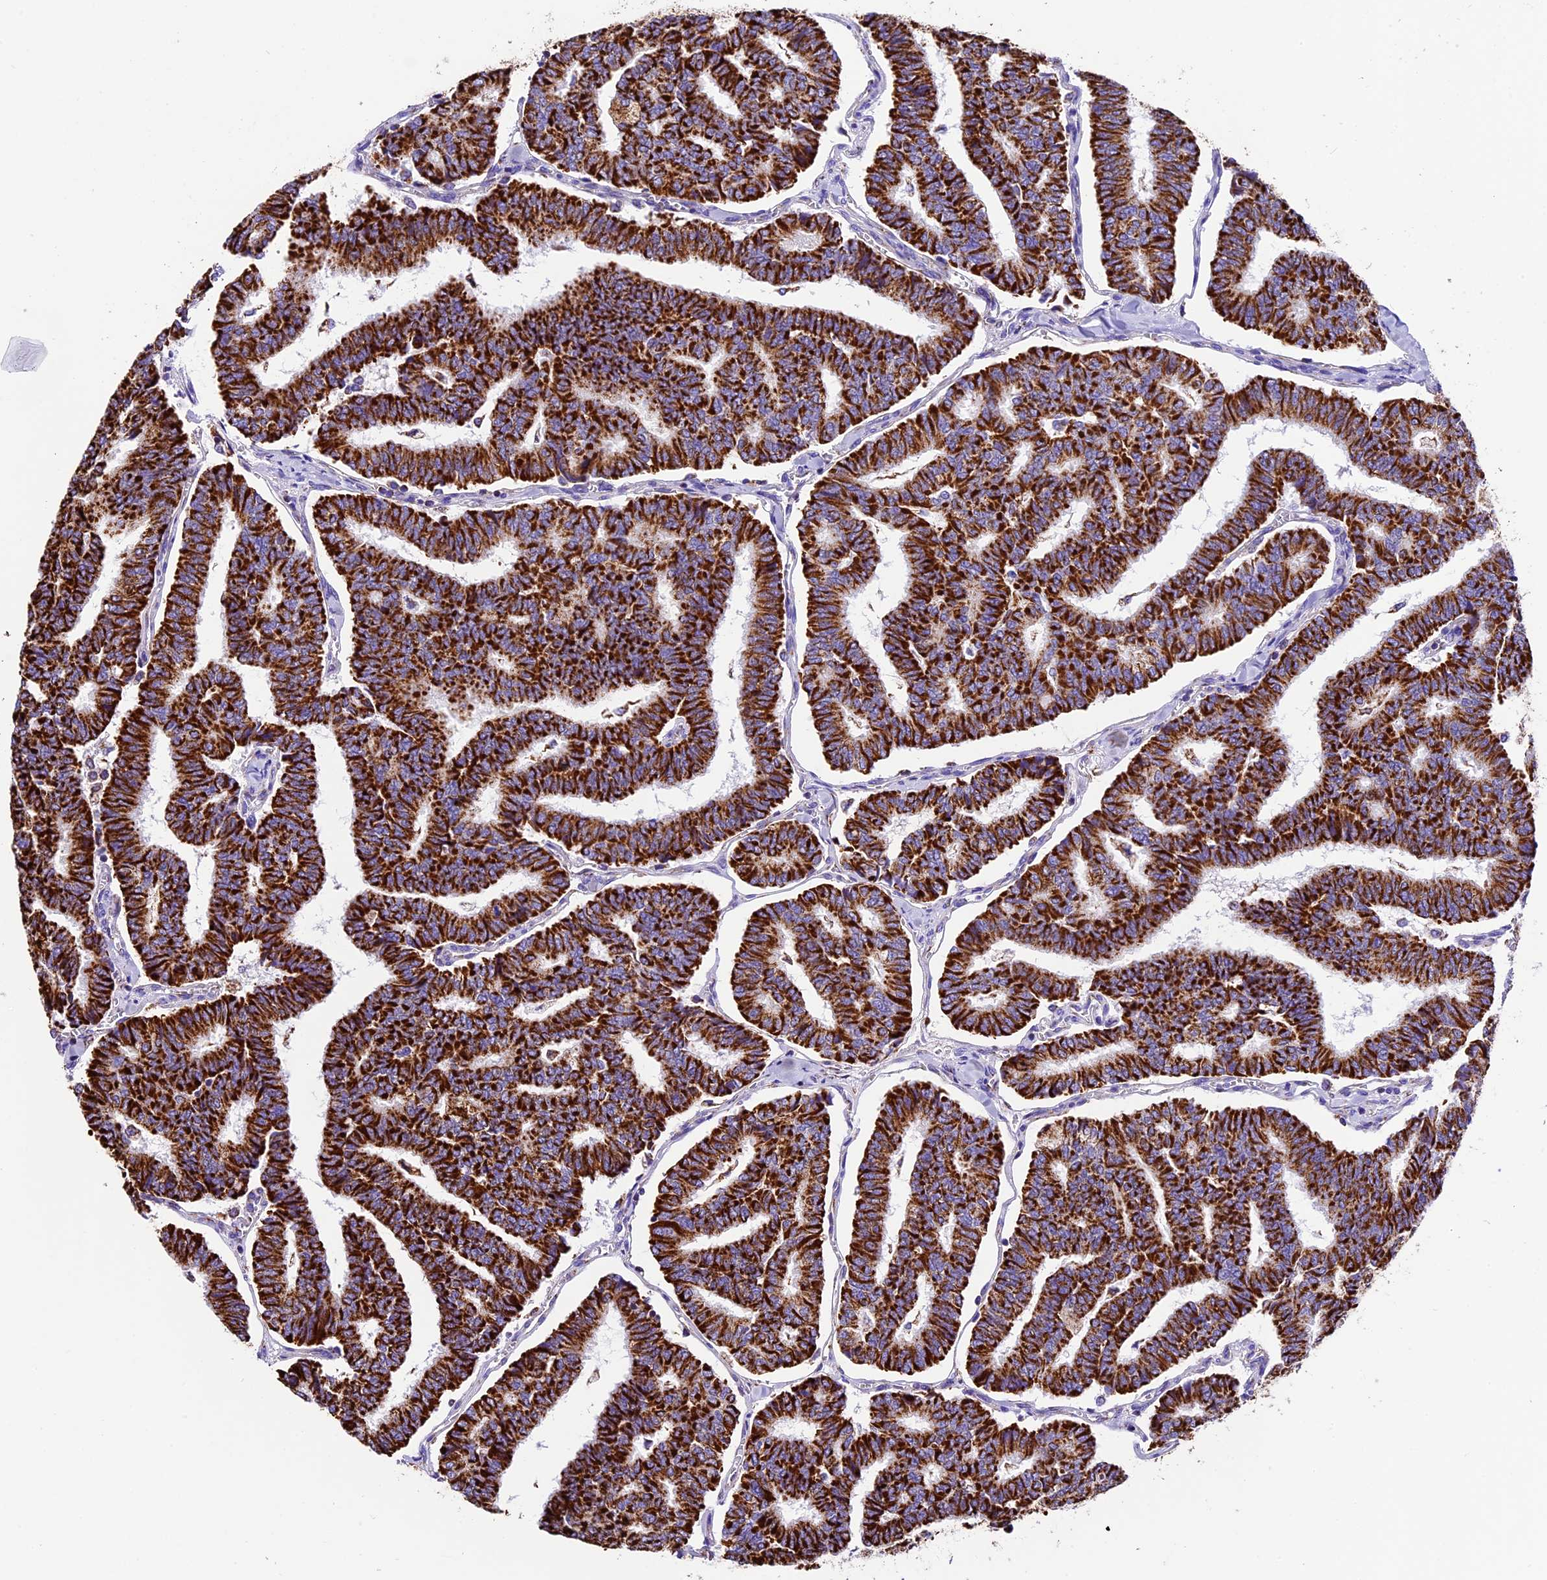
{"staining": {"intensity": "strong", "quantity": ">75%", "location": "cytoplasmic/membranous"}, "tissue": "thyroid cancer", "cell_type": "Tumor cells", "image_type": "cancer", "snomed": [{"axis": "morphology", "description": "Papillary adenocarcinoma, NOS"}, {"axis": "topography", "description": "Thyroid gland"}], "caption": "This photomicrograph reveals papillary adenocarcinoma (thyroid) stained with immunohistochemistry to label a protein in brown. The cytoplasmic/membranous of tumor cells show strong positivity for the protein. Nuclei are counter-stained blue.", "gene": "DCAF5", "patient": {"sex": "female", "age": 35}}